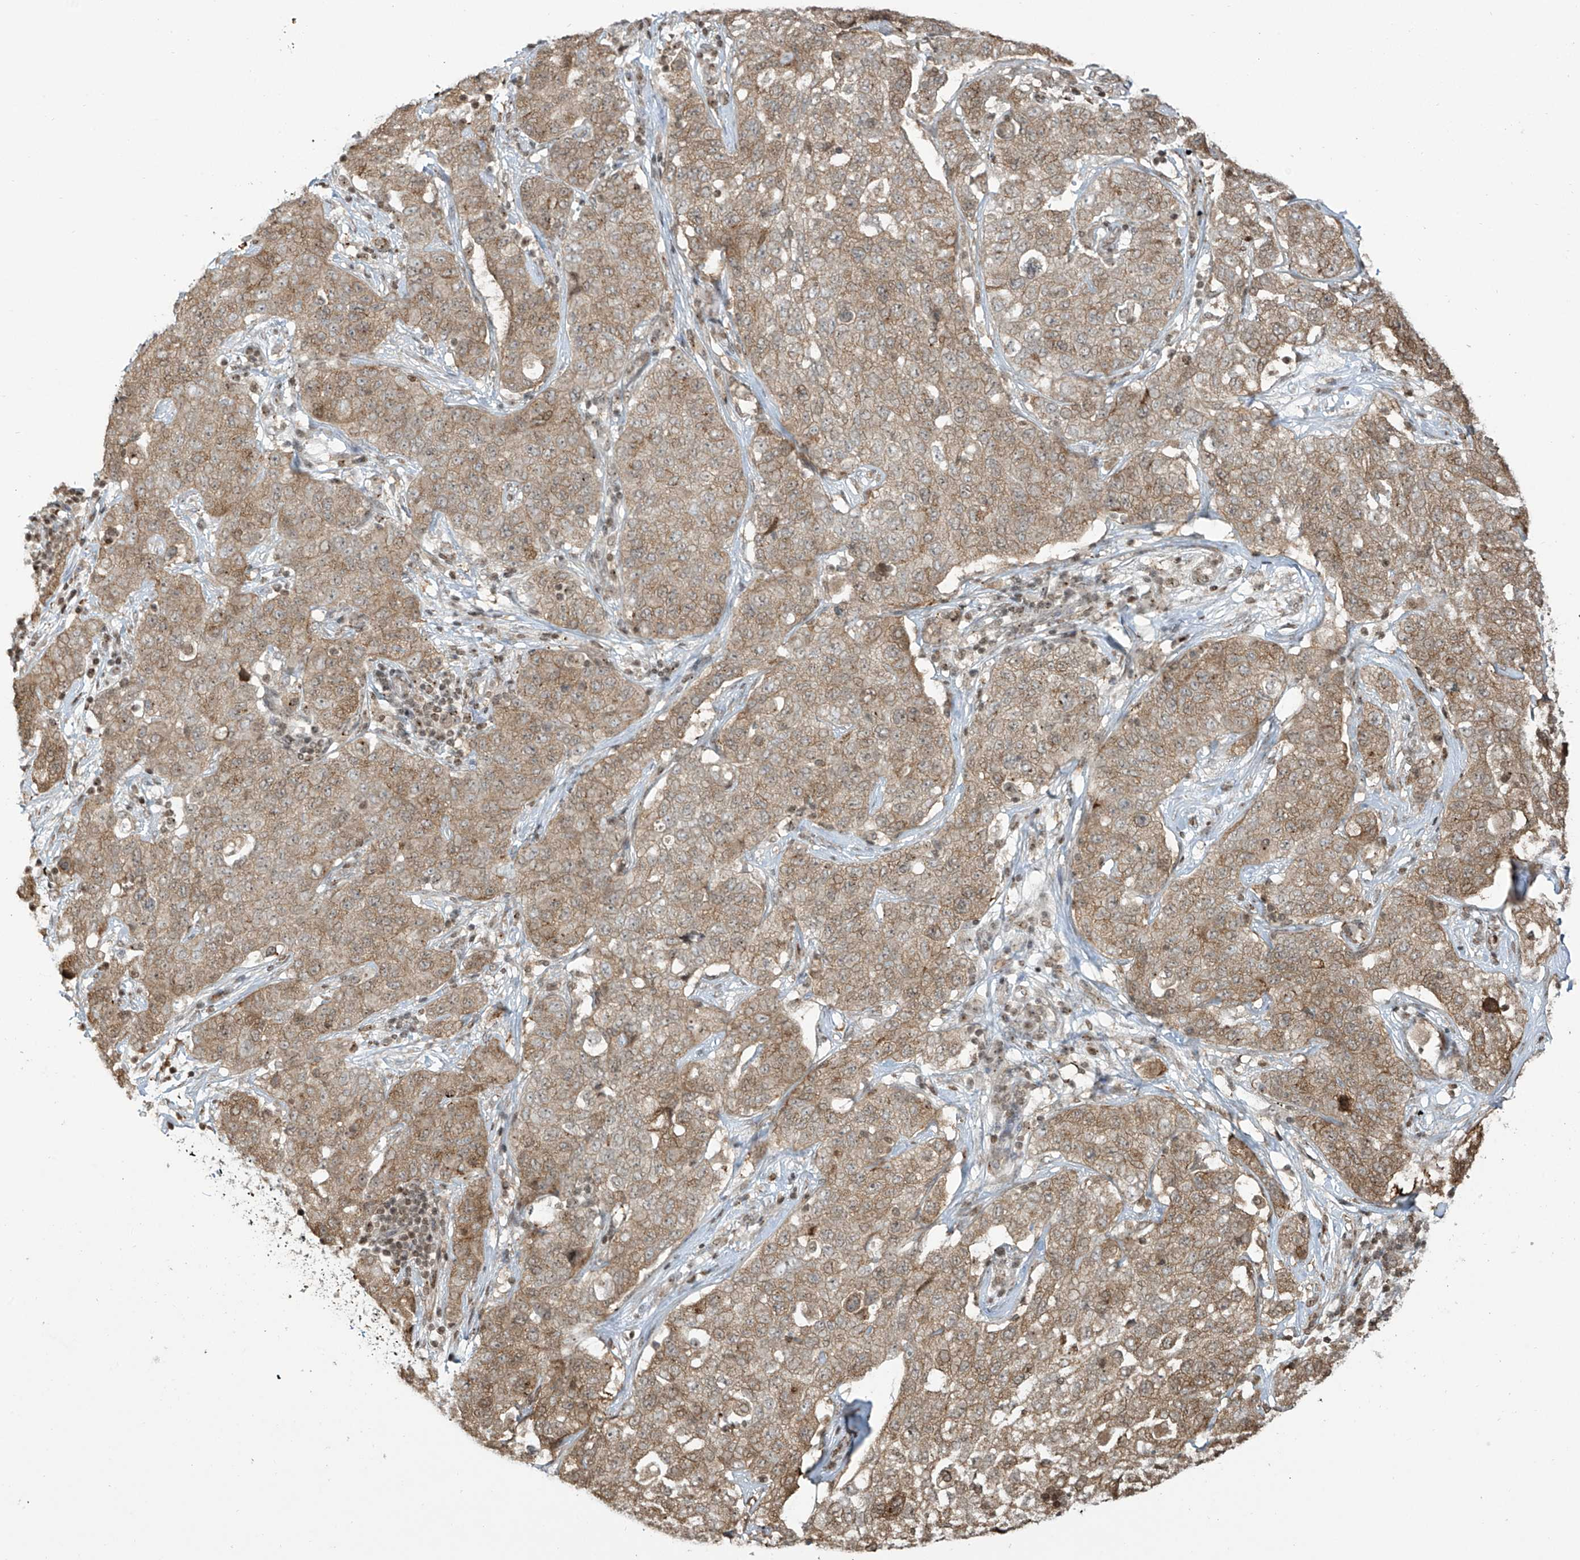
{"staining": {"intensity": "moderate", "quantity": ">75%", "location": "cytoplasmic/membranous"}, "tissue": "stomach cancer", "cell_type": "Tumor cells", "image_type": "cancer", "snomed": [{"axis": "morphology", "description": "Normal tissue, NOS"}, {"axis": "morphology", "description": "Adenocarcinoma, NOS"}, {"axis": "topography", "description": "Lymph node"}, {"axis": "topography", "description": "Stomach"}], "caption": "Immunohistochemical staining of stomach cancer displays medium levels of moderate cytoplasmic/membranous expression in approximately >75% of tumor cells.", "gene": "VMP1", "patient": {"sex": "male", "age": 48}}